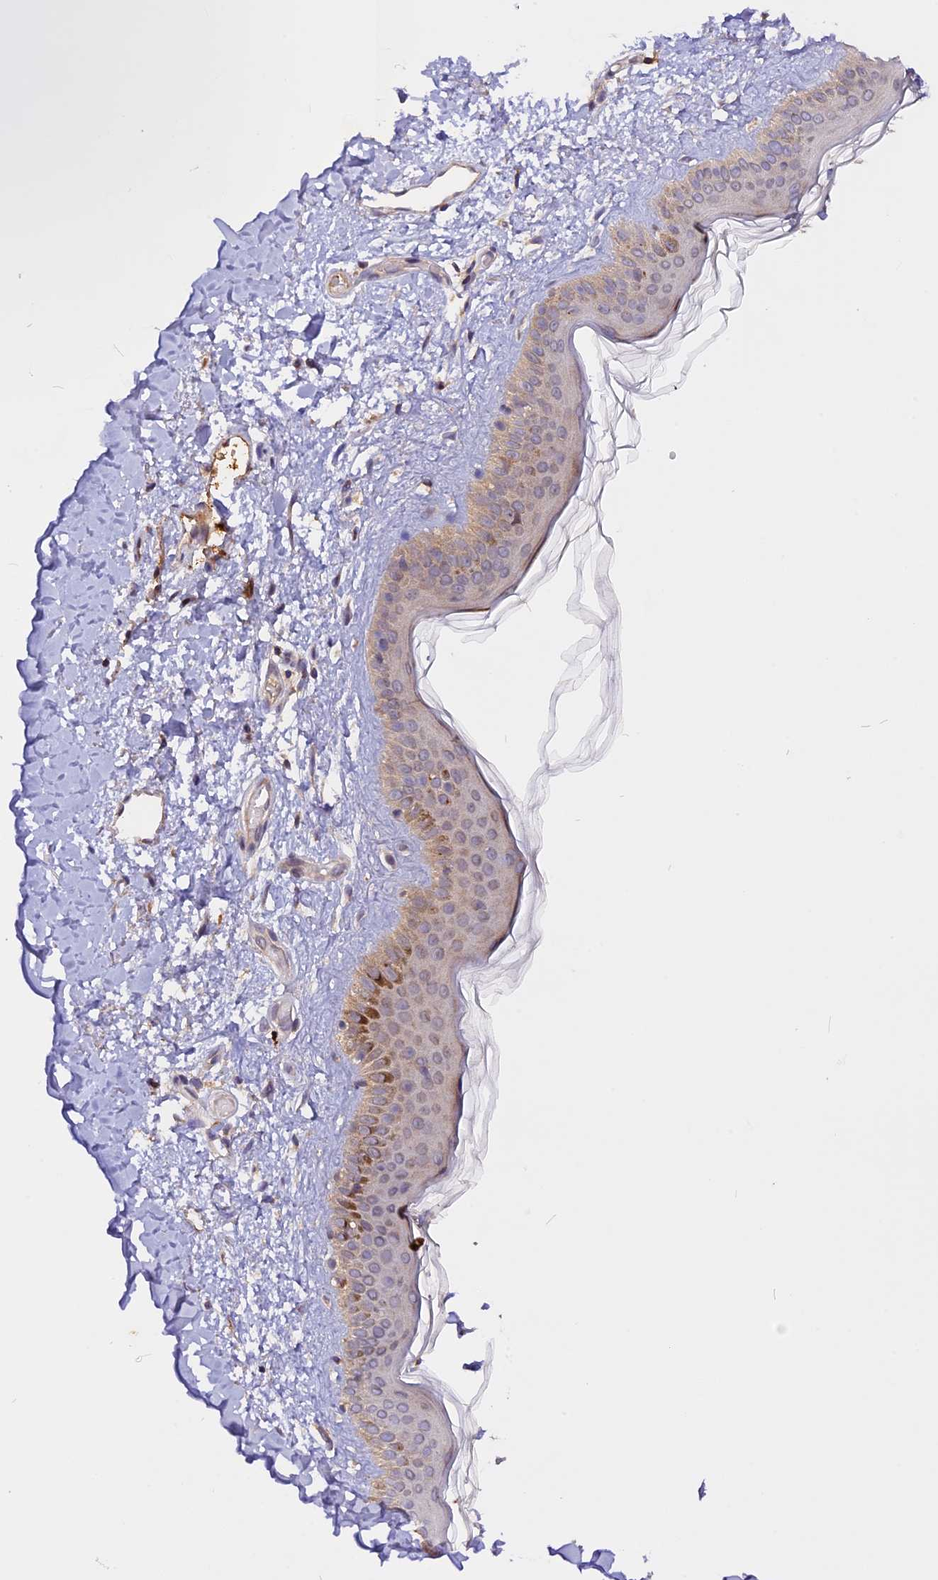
{"staining": {"intensity": "moderate", "quantity": ">75%", "location": "cytoplasmic/membranous"}, "tissue": "skin", "cell_type": "Fibroblasts", "image_type": "normal", "snomed": [{"axis": "morphology", "description": "Normal tissue, NOS"}, {"axis": "topography", "description": "Skin"}], "caption": "Immunohistochemical staining of unremarkable human skin exhibits >75% levels of moderate cytoplasmic/membranous protein staining in about >75% of fibroblasts. The staining was performed using DAB (3,3'-diaminobenzidine) to visualize the protein expression in brown, while the nuclei were stained in blue with hematoxylin (Magnification: 20x).", "gene": "MARK4", "patient": {"sex": "female", "age": 58}}